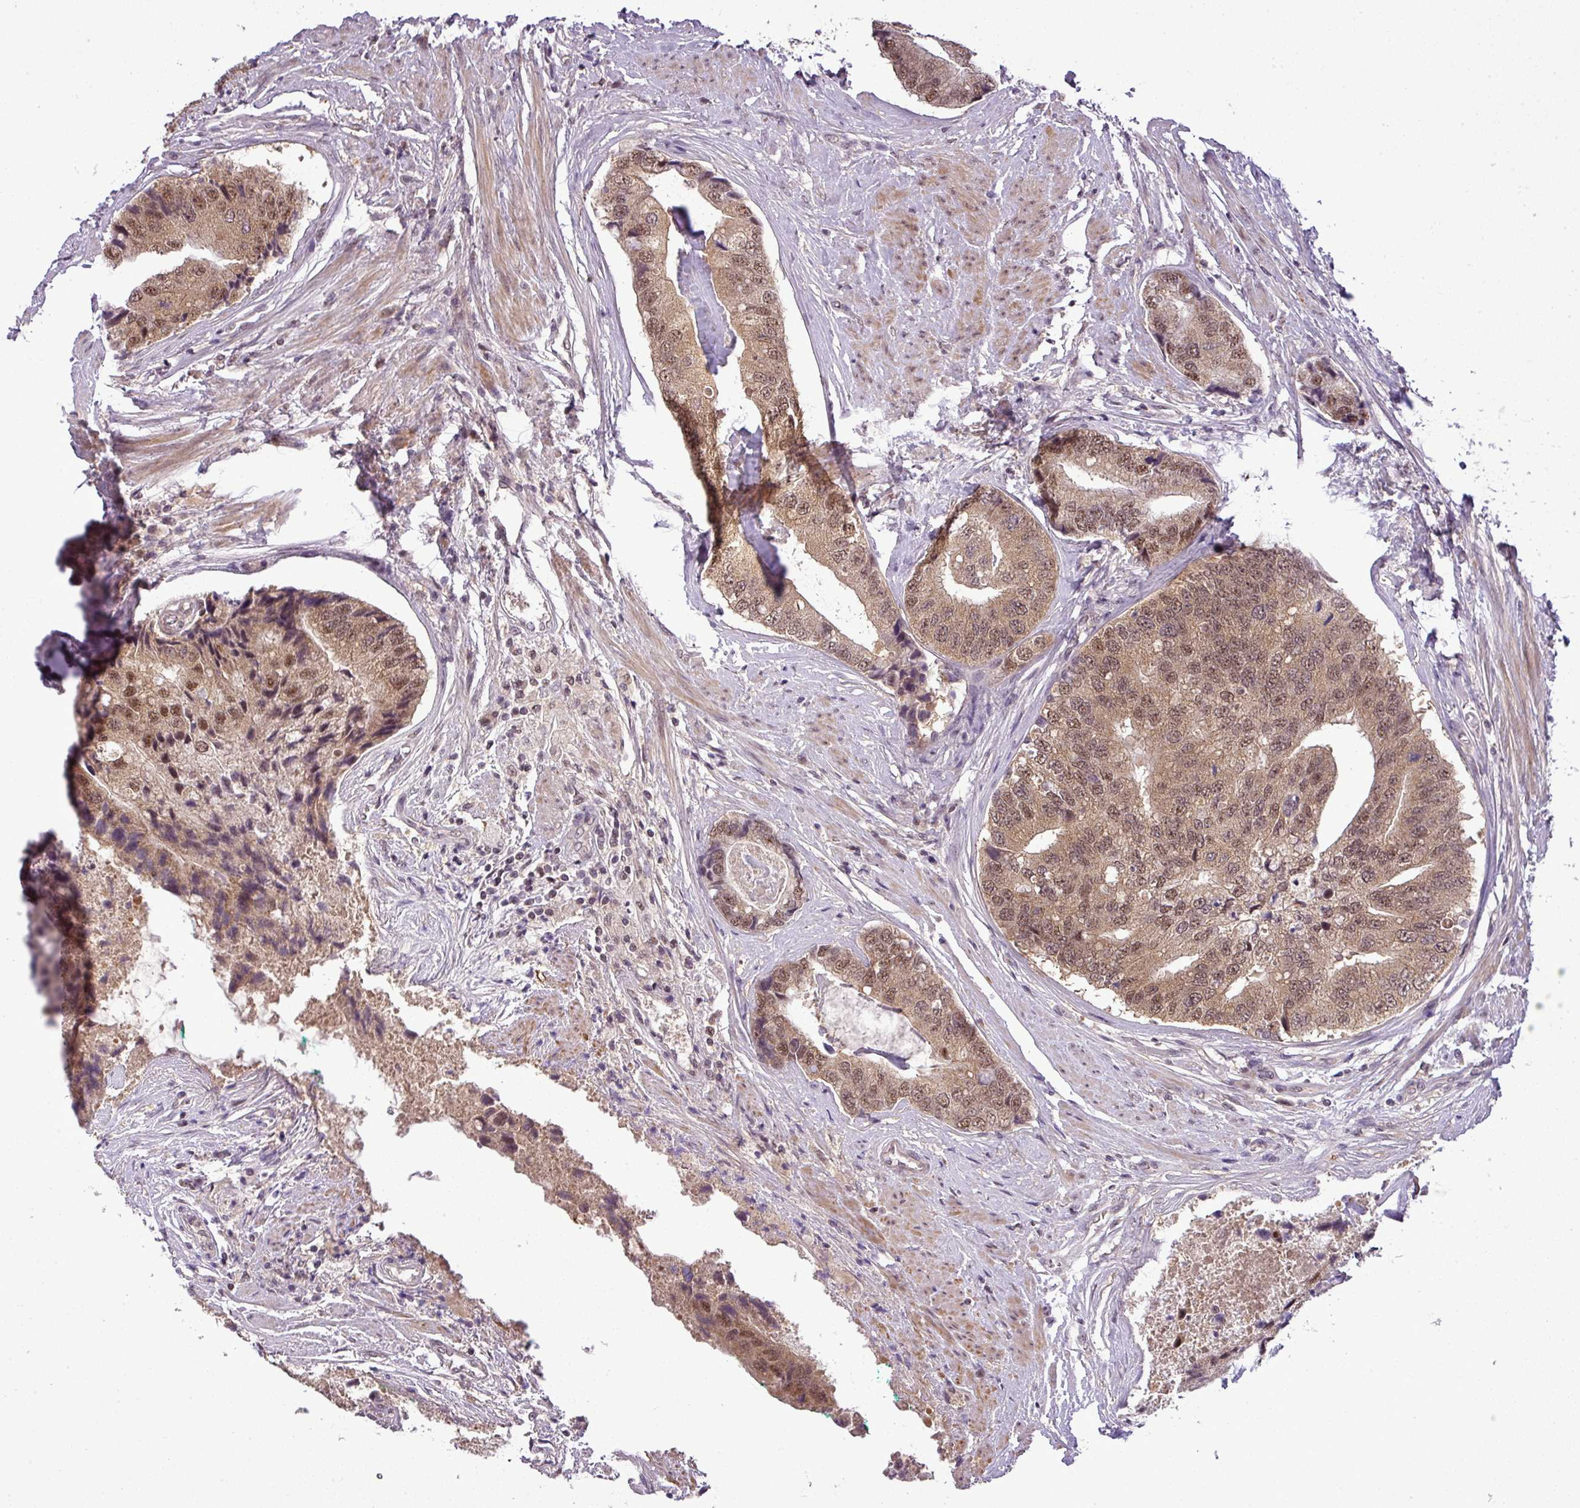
{"staining": {"intensity": "moderate", "quantity": ">75%", "location": "cytoplasmic/membranous,nuclear"}, "tissue": "prostate cancer", "cell_type": "Tumor cells", "image_type": "cancer", "snomed": [{"axis": "morphology", "description": "Adenocarcinoma, High grade"}, {"axis": "topography", "description": "Prostate"}], "caption": "Prostate cancer stained with DAB immunohistochemistry reveals medium levels of moderate cytoplasmic/membranous and nuclear staining in about >75% of tumor cells.", "gene": "MFHAS1", "patient": {"sex": "male", "age": 70}}